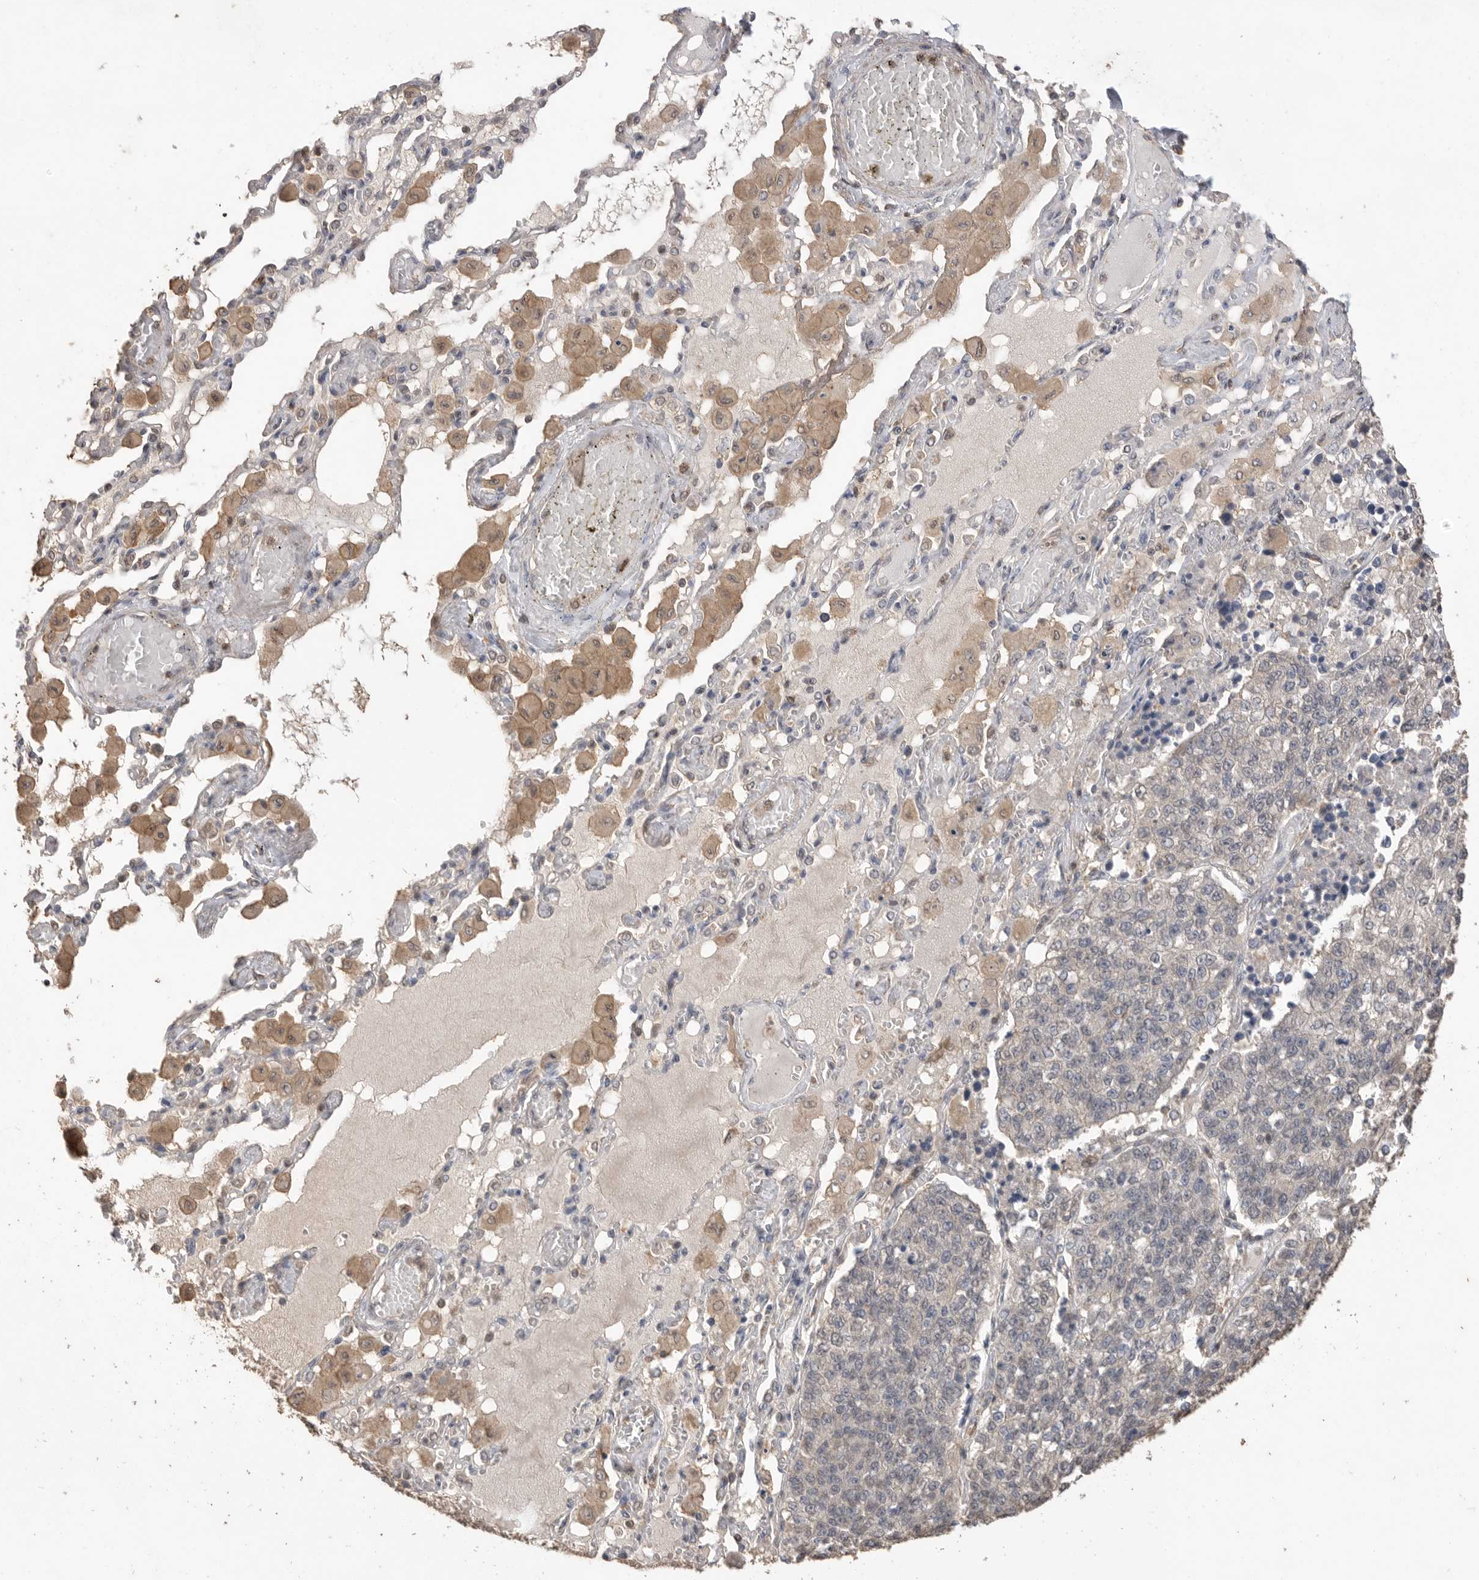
{"staining": {"intensity": "negative", "quantity": "none", "location": "none"}, "tissue": "lung cancer", "cell_type": "Tumor cells", "image_type": "cancer", "snomed": [{"axis": "morphology", "description": "Adenocarcinoma, NOS"}, {"axis": "topography", "description": "Lung"}], "caption": "The histopathology image reveals no staining of tumor cells in lung adenocarcinoma. (Stains: DAB (3,3'-diaminobenzidine) immunohistochemistry with hematoxylin counter stain, Microscopy: brightfield microscopy at high magnification).", "gene": "MAP2K1", "patient": {"sex": "male", "age": 49}}